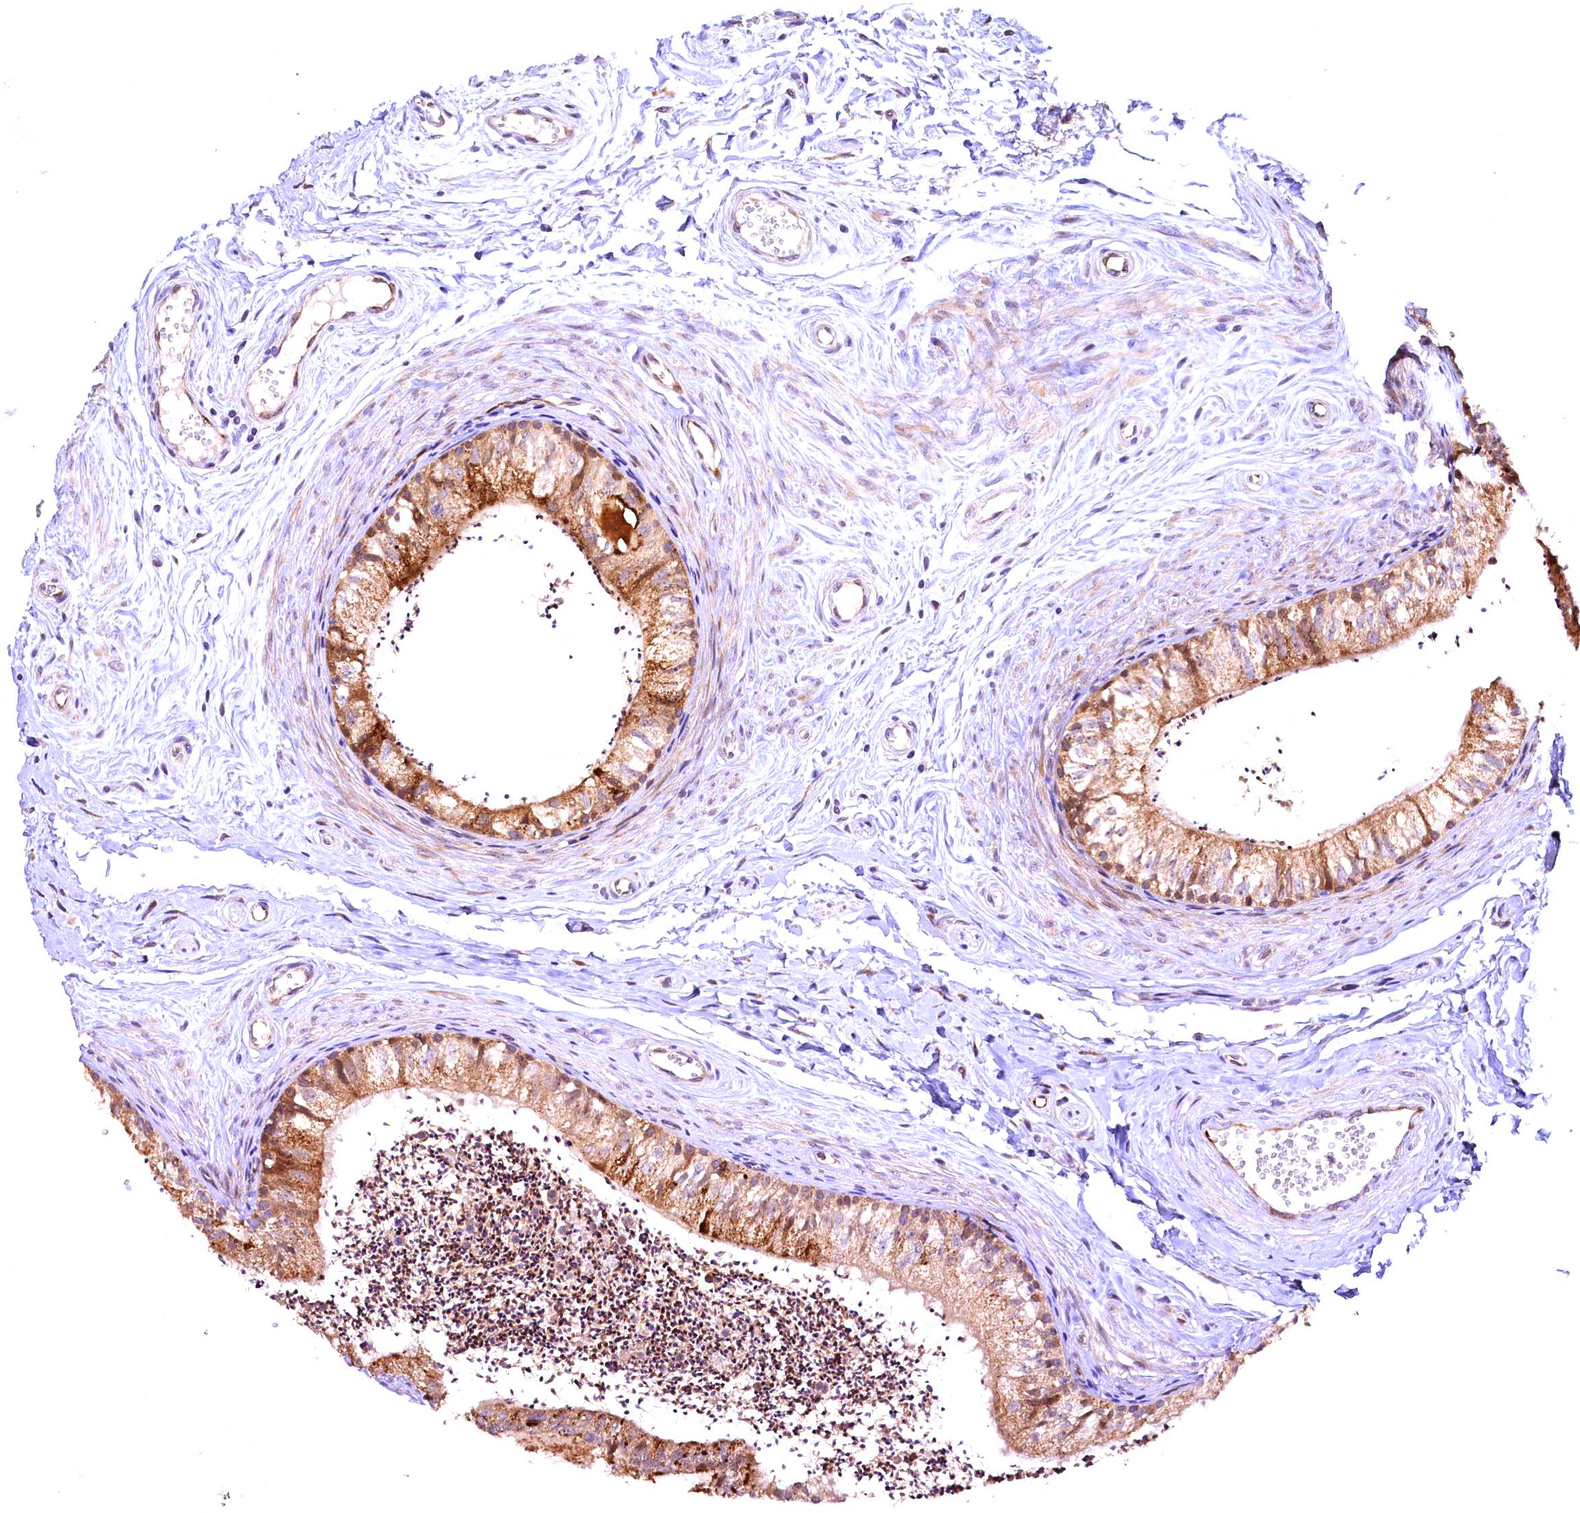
{"staining": {"intensity": "moderate", "quantity": ">75%", "location": "cytoplasmic/membranous"}, "tissue": "epididymis", "cell_type": "Glandular cells", "image_type": "normal", "snomed": [{"axis": "morphology", "description": "Normal tissue, NOS"}, {"axis": "topography", "description": "Epididymis"}], "caption": "Moderate cytoplasmic/membranous protein expression is identified in approximately >75% of glandular cells in epididymis.", "gene": "RPUSD2", "patient": {"sex": "male", "age": 56}}